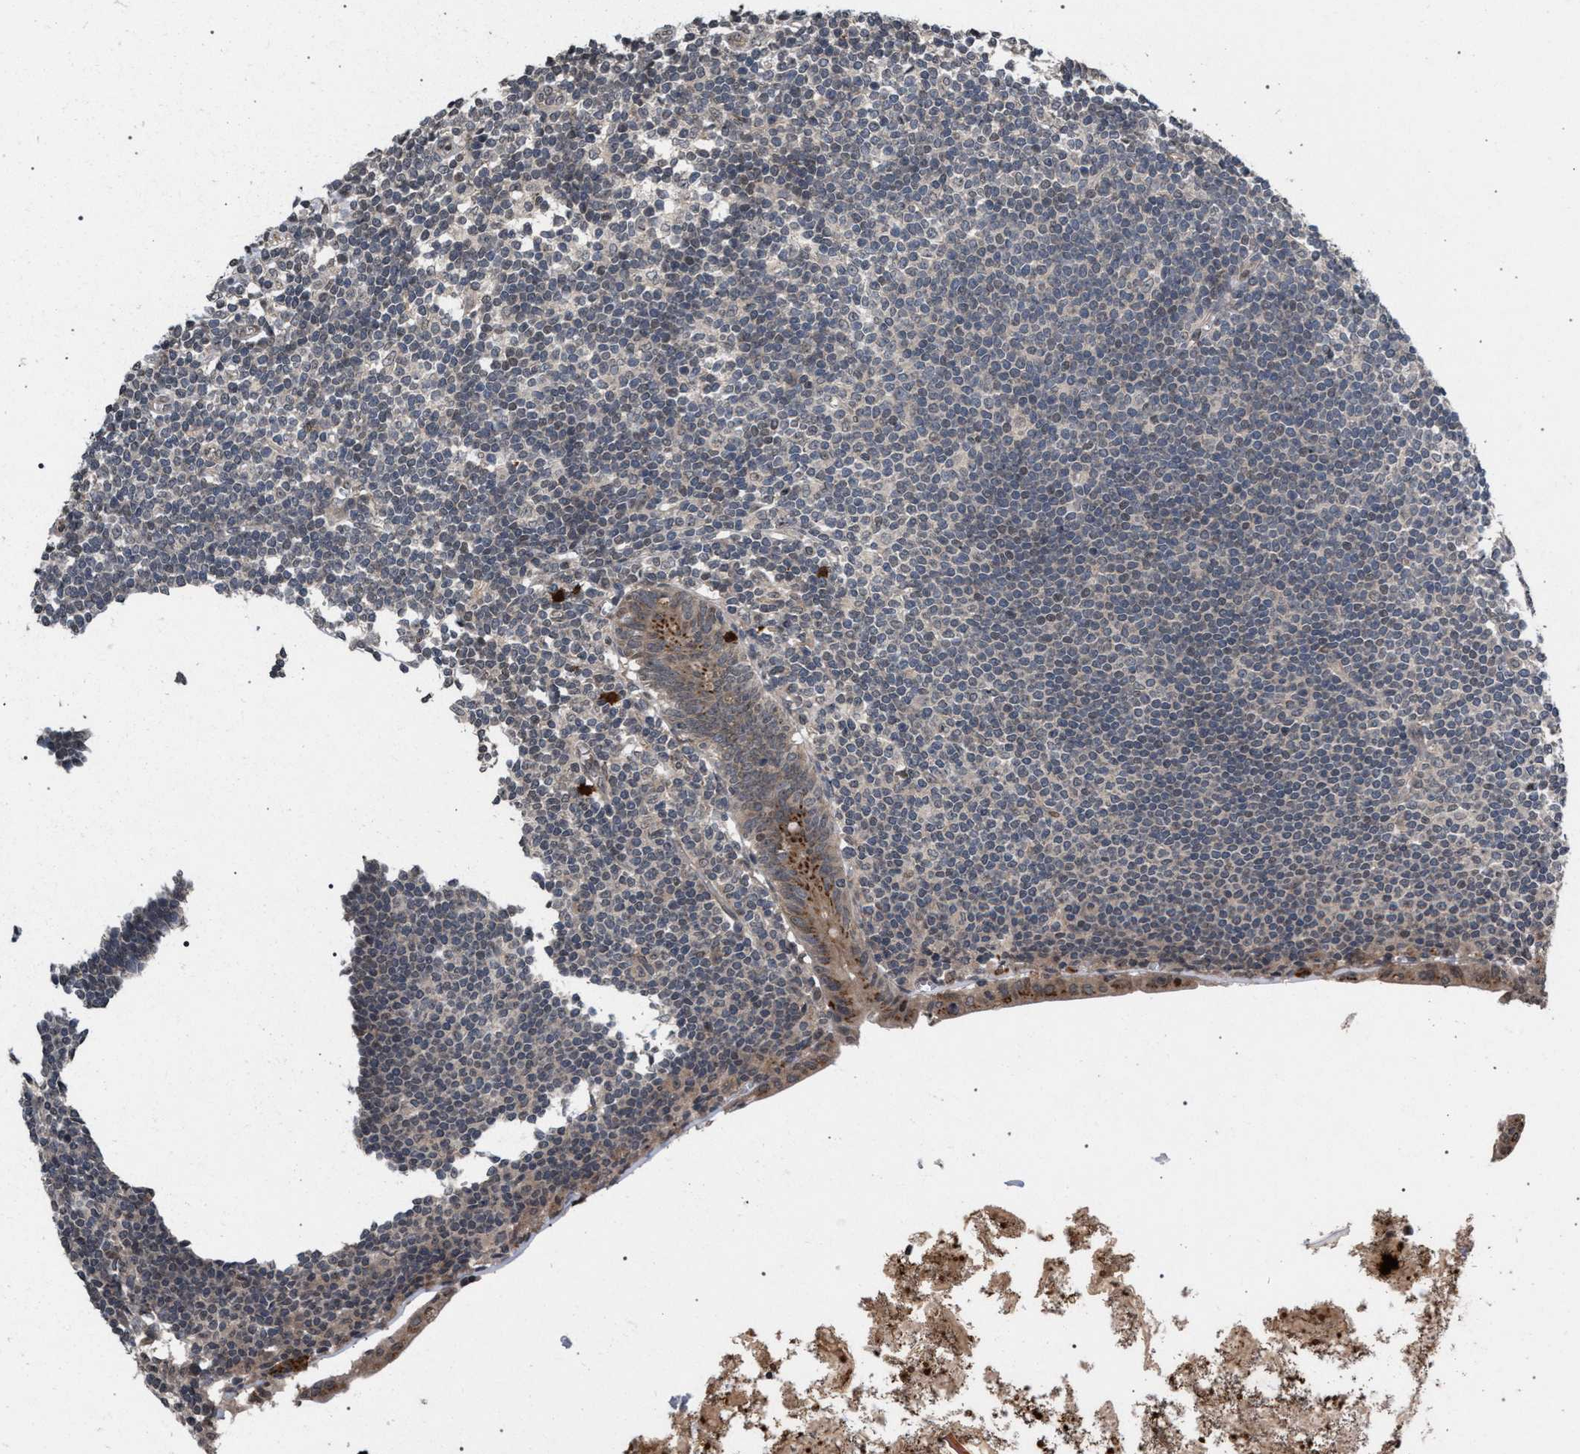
{"staining": {"intensity": "moderate", "quantity": ">75%", "location": "cytoplasmic/membranous"}, "tissue": "appendix", "cell_type": "Glandular cells", "image_type": "normal", "snomed": [{"axis": "morphology", "description": "Normal tissue, NOS"}, {"axis": "topography", "description": "Appendix"}], "caption": "Protein expression analysis of normal appendix demonstrates moderate cytoplasmic/membranous positivity in about >75% of glandular cells. The staining is performed using DAB brown chromogen to label protein expression. The nuclei are counter-stained blue using hematoxylin.", "gene": "IRAK4", "patient": {"sex": "female", "age": 50}}